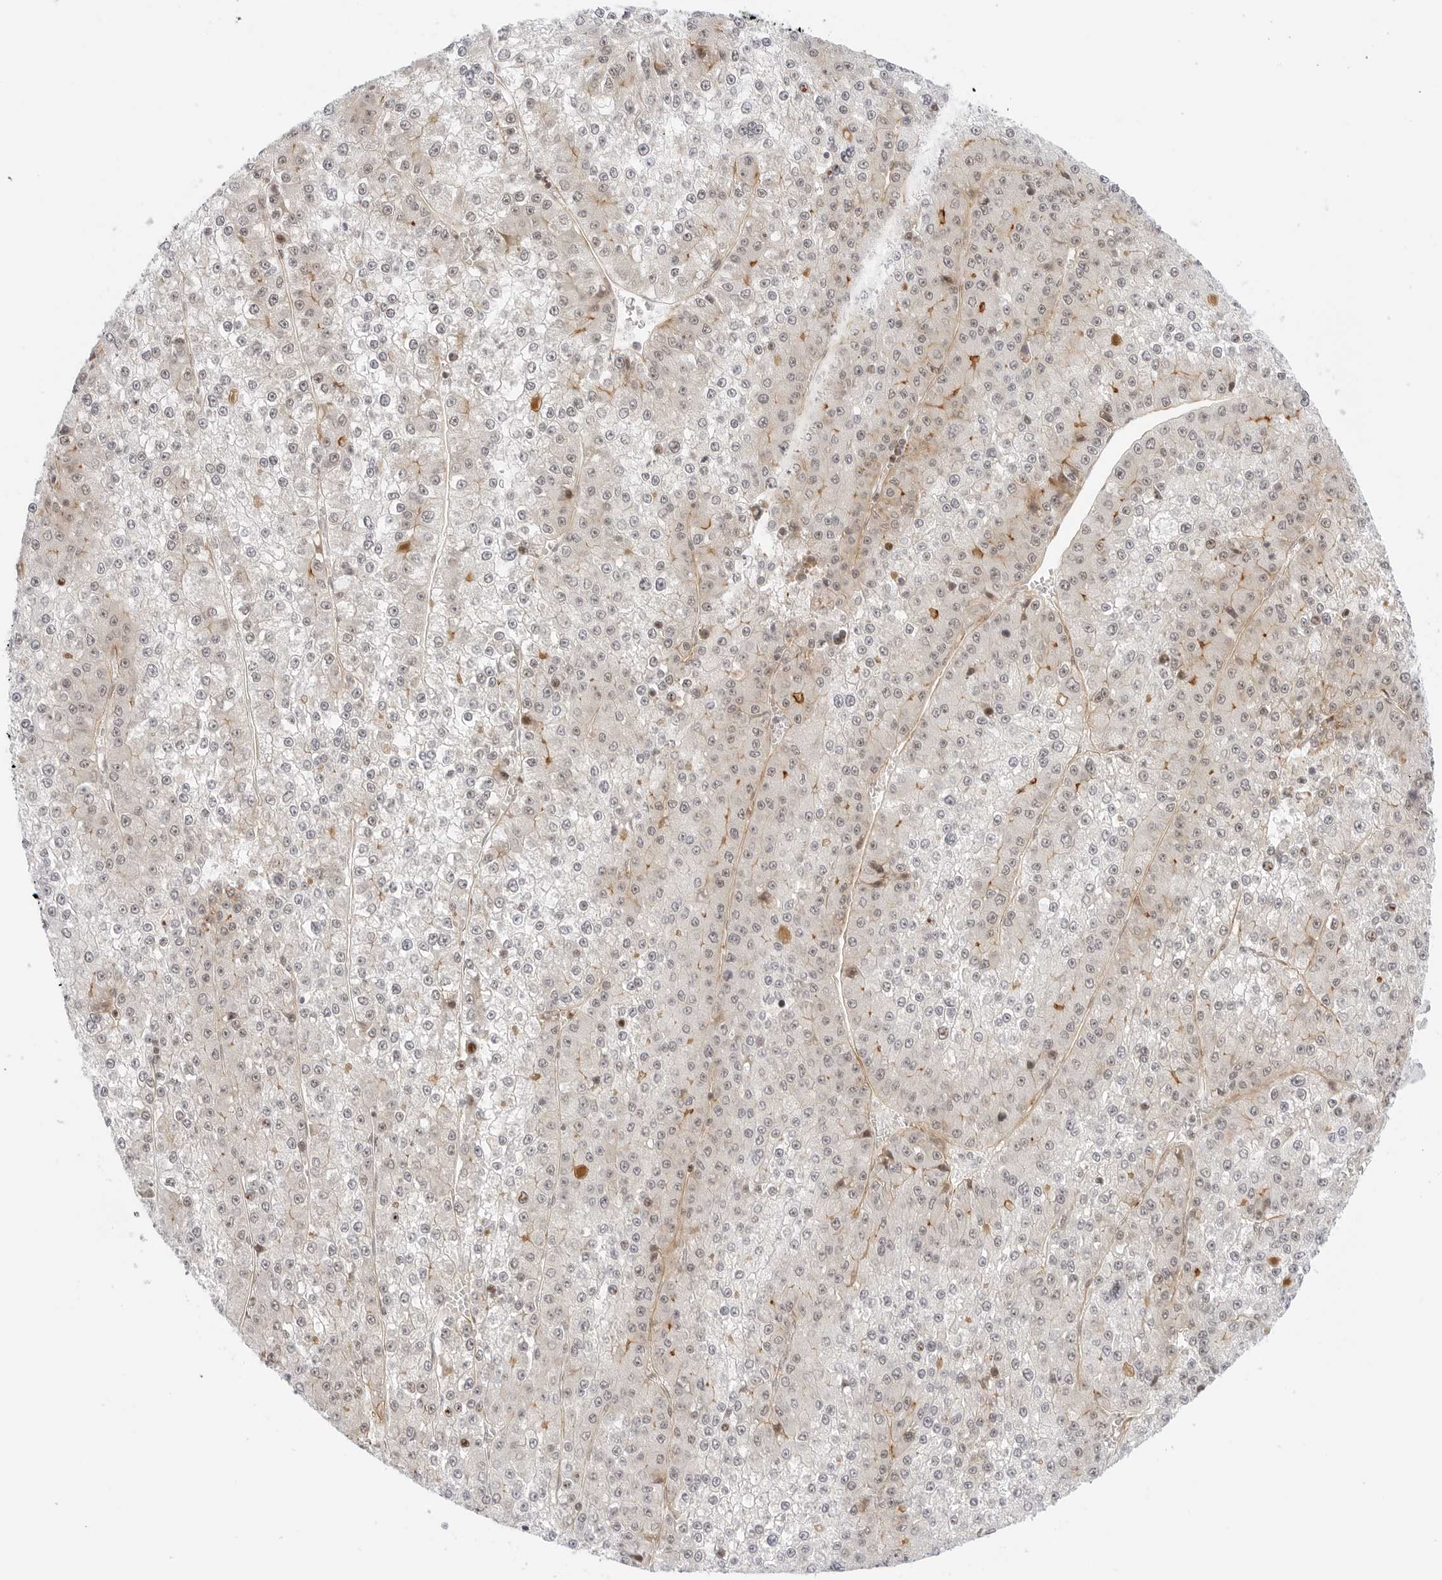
{"staining": {"intensity": "weak", "quantity": "<25%", "location": "nuclear"}, "tissue": "liver cancer", "cell_type": "Tumor cells", "image_type": "cancer", "snomed": [{"axis": "morphology", "description": "Carcinoma, Hepatocellular, NOS"}, {"axis": "topography", "description": "Liver"}], "caption": "Liver cancer was stained to show a protein in brown. There is no significant expression in tumor cells.", "gene": "ZNF613", "patient": {"sex": "female", "age": 73}}